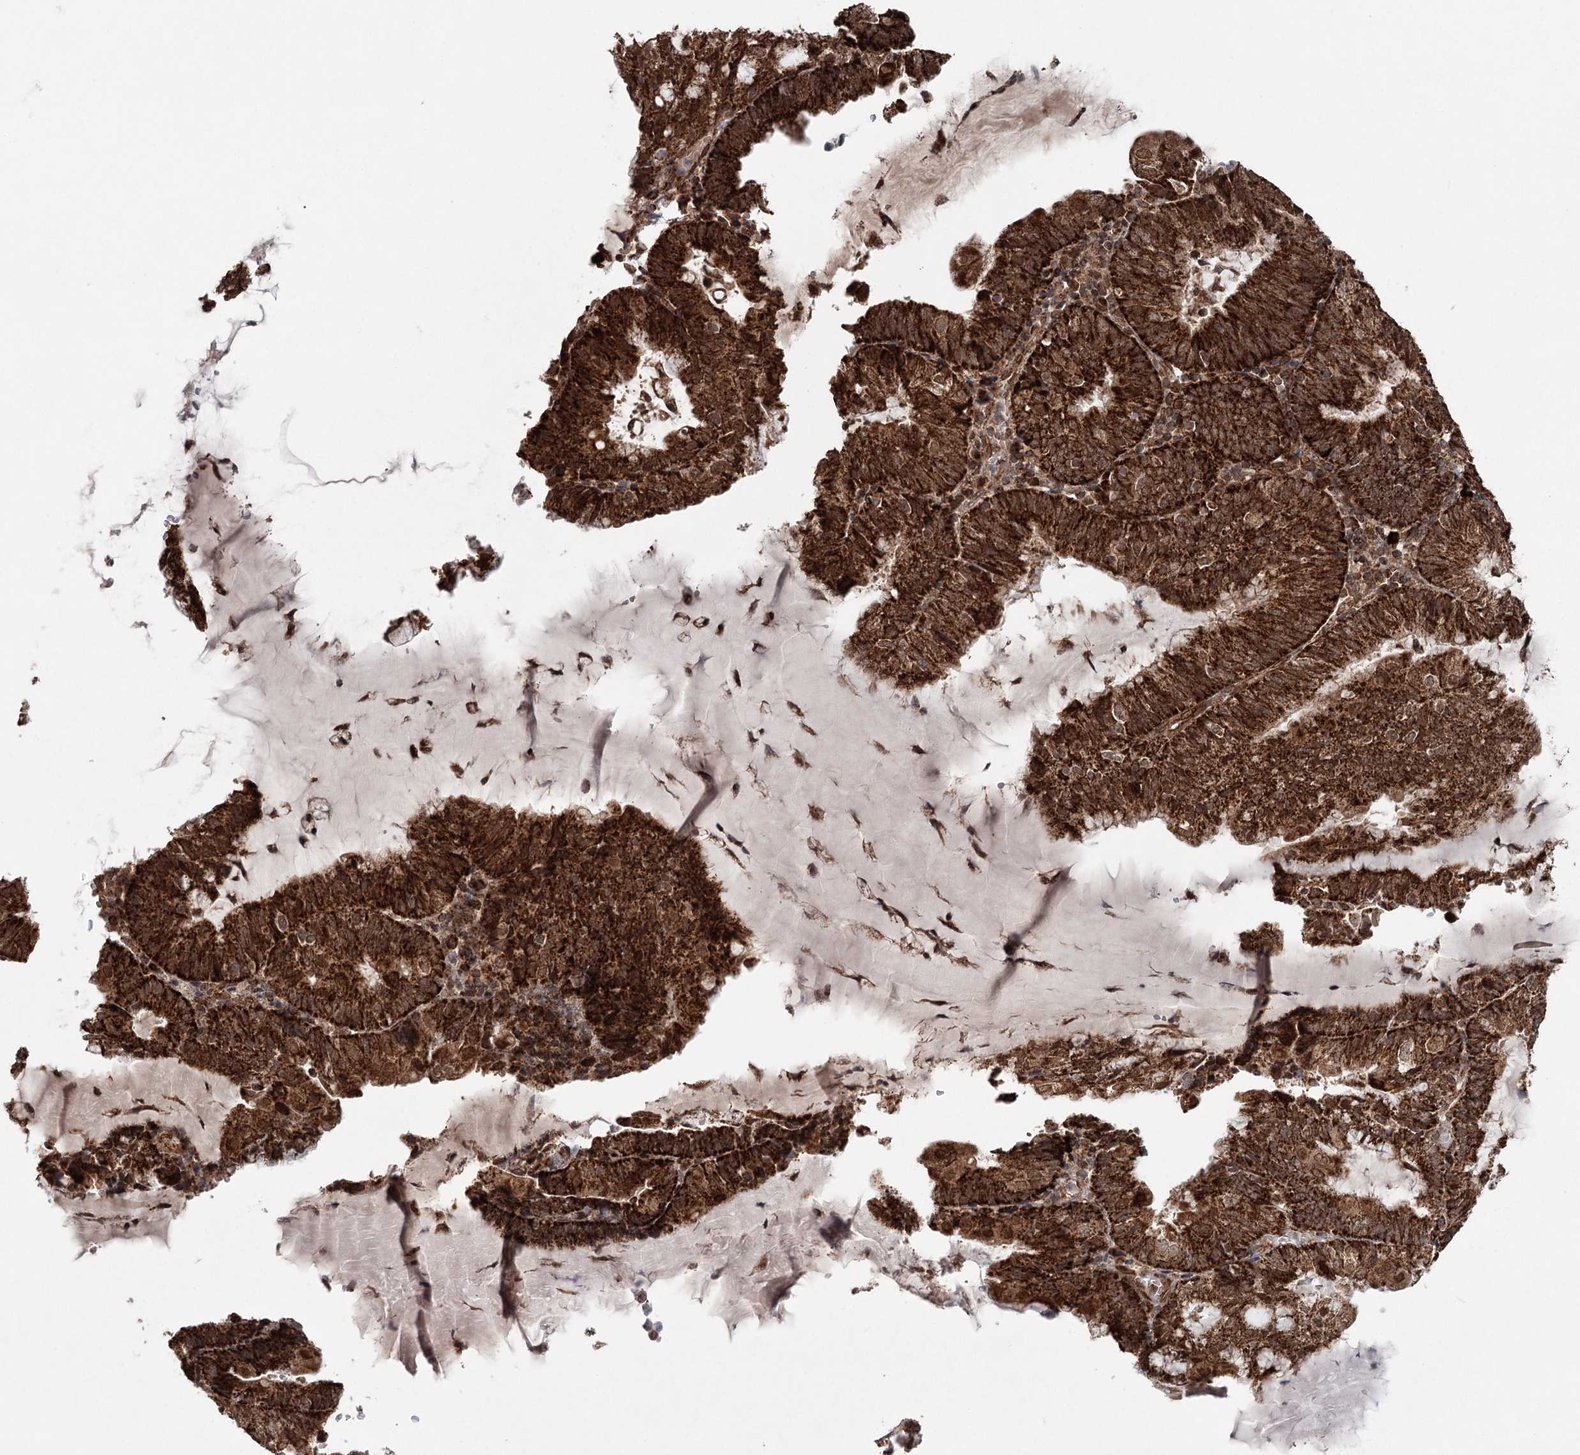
{"staining": {"intensity": "strong", "quantity": ">75%", "location": "cytoplasmic/membranous"}, "tissue": "endometrial cancer", "cell_type": "Tumor cells", "image_type": "cancer", "snomed": [{"axis": "morphology", "description": "Adenocarcinoma, NOS"}, {"axis": "topography", "description": "Endometrium"}], "caption": "Immunohistochemistry micrograph of endometrial cancer (adenocarcinoma) stained for a protein (brown), which demonstrates high levels of strong cytoplasmic/membranous staining in about >75% of tumor cells.", "gene": "BCKDHA", "patient": {"sex": "female", "age": 81}}